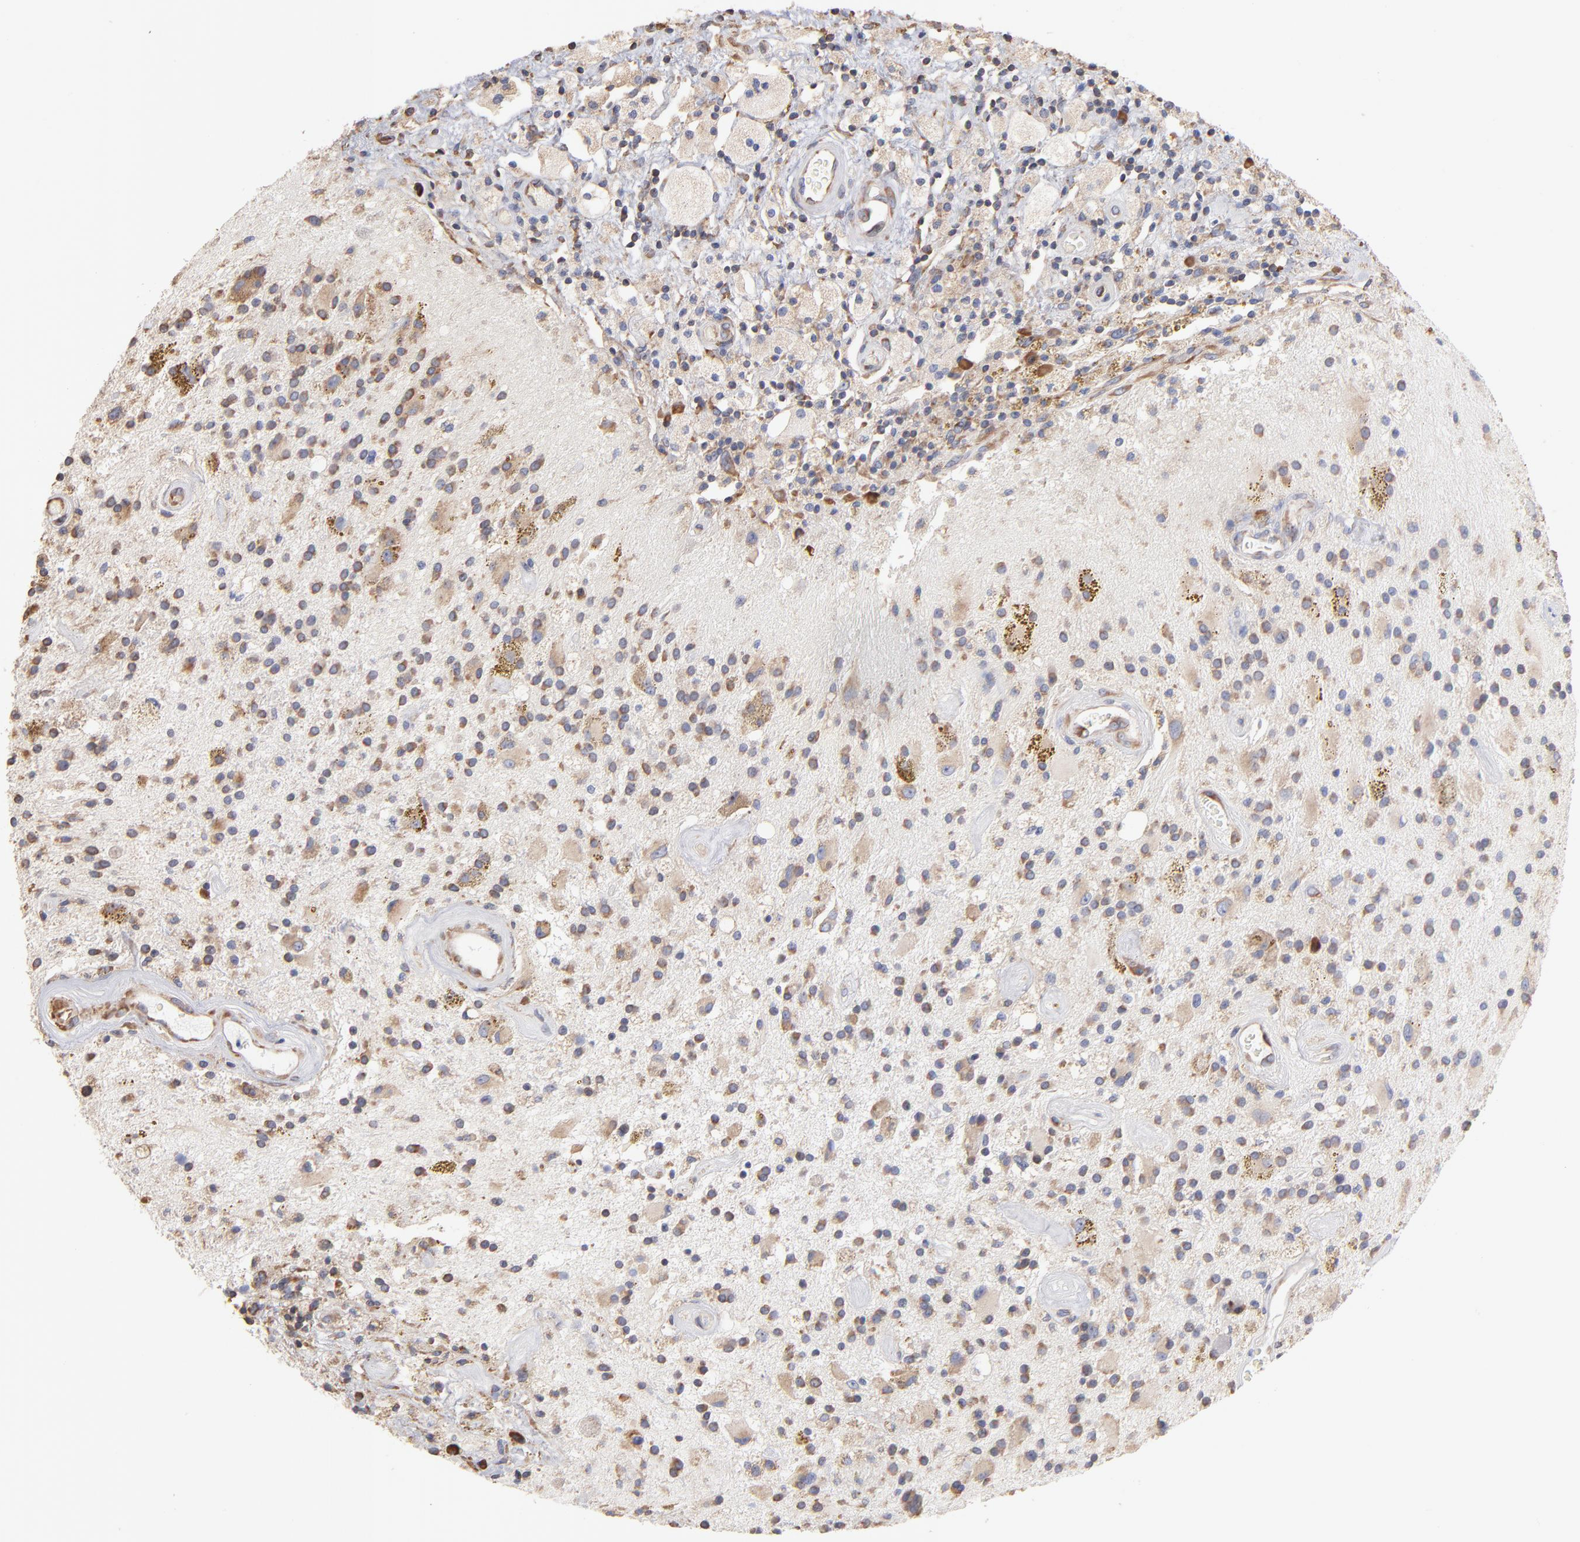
{"staining": {"intensity": "weak", "quantity": ">75%", "location": "cytoplasmic/membranous"}, "tissue": "glioma", "cell_type": "Tumor cells", "image_type": "cancer", "snomed": [{"axis": "morphology", "description": "Glioma, malignant, Low grade"}, {"axis": "topography", "description": "Brain"}], "caption": "There is low levels of weak cytoplasmic/membranous staining in tumor cells of glioma, as demonstrated by immunohistochemical staining (brown color).", "gene": "RPL9", "patient": {"sex": "male", "age": 58}}